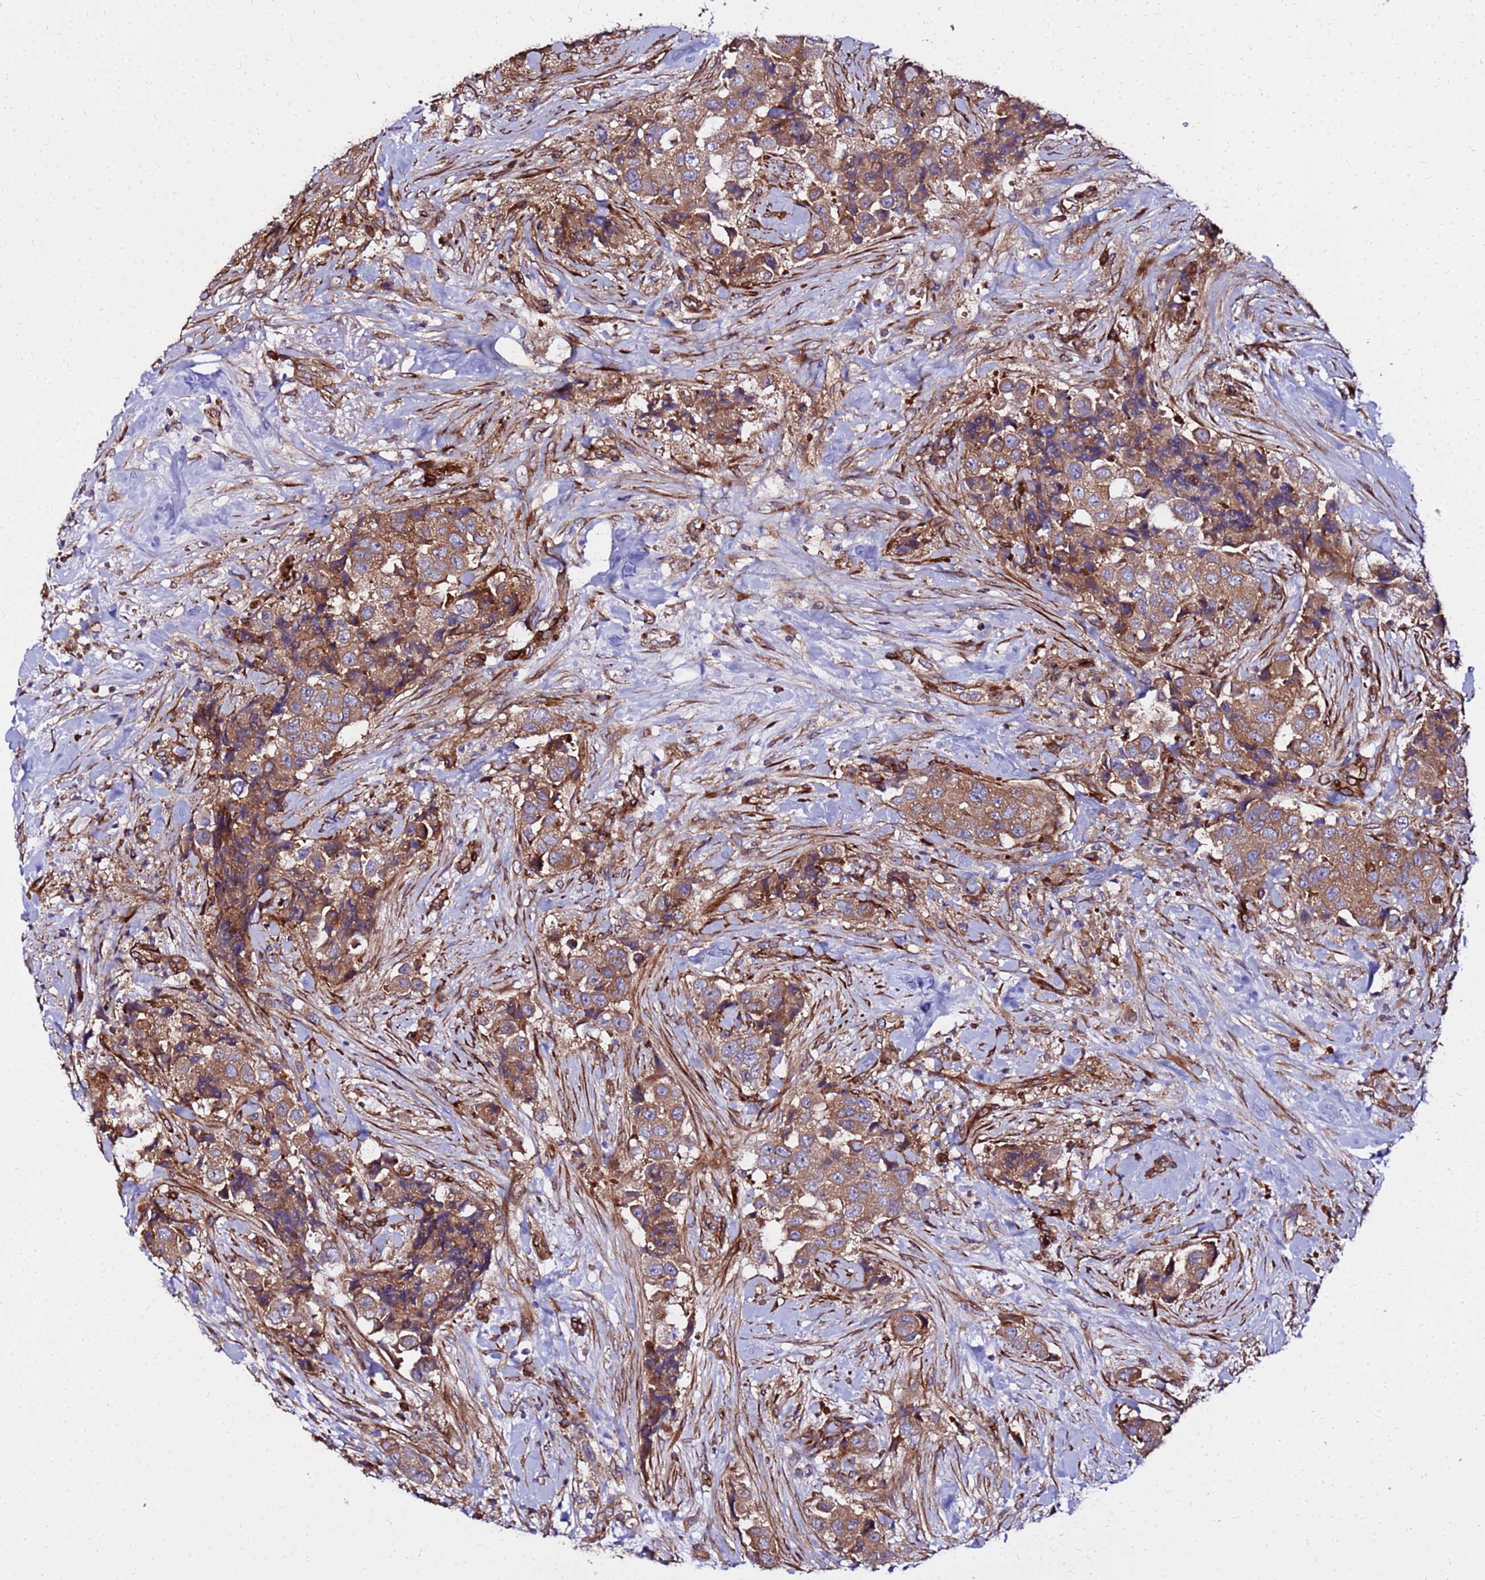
{"staining": {"intensity": "moderate", "quantity": ">75%", "location": "cytoplasmic/membranous"}, "tissue": "breast cancer", "cell_type": "Tumor cells", "image_type": "cancer", "snomed": [{"axis": "morphology", "description": "Normal tissue, NOS"}, {"axis": "morphology", "description": "Duct carcinoma"}, {"axis": "topography", "description": "Breast"}], "caption": "IHC (DAB (3,3'-diaminobenzidine)) staining of intraductal carcinoma (breast) shows moderate cytoplasmic/membranous protein staining in approximately >75% of tumor cells. Immunohistochemistry (ihc) stains the protein in brown and the nuclei are stained blue.", "gene": "WWC2", "patient": {"sex": "female", "age": 62}}